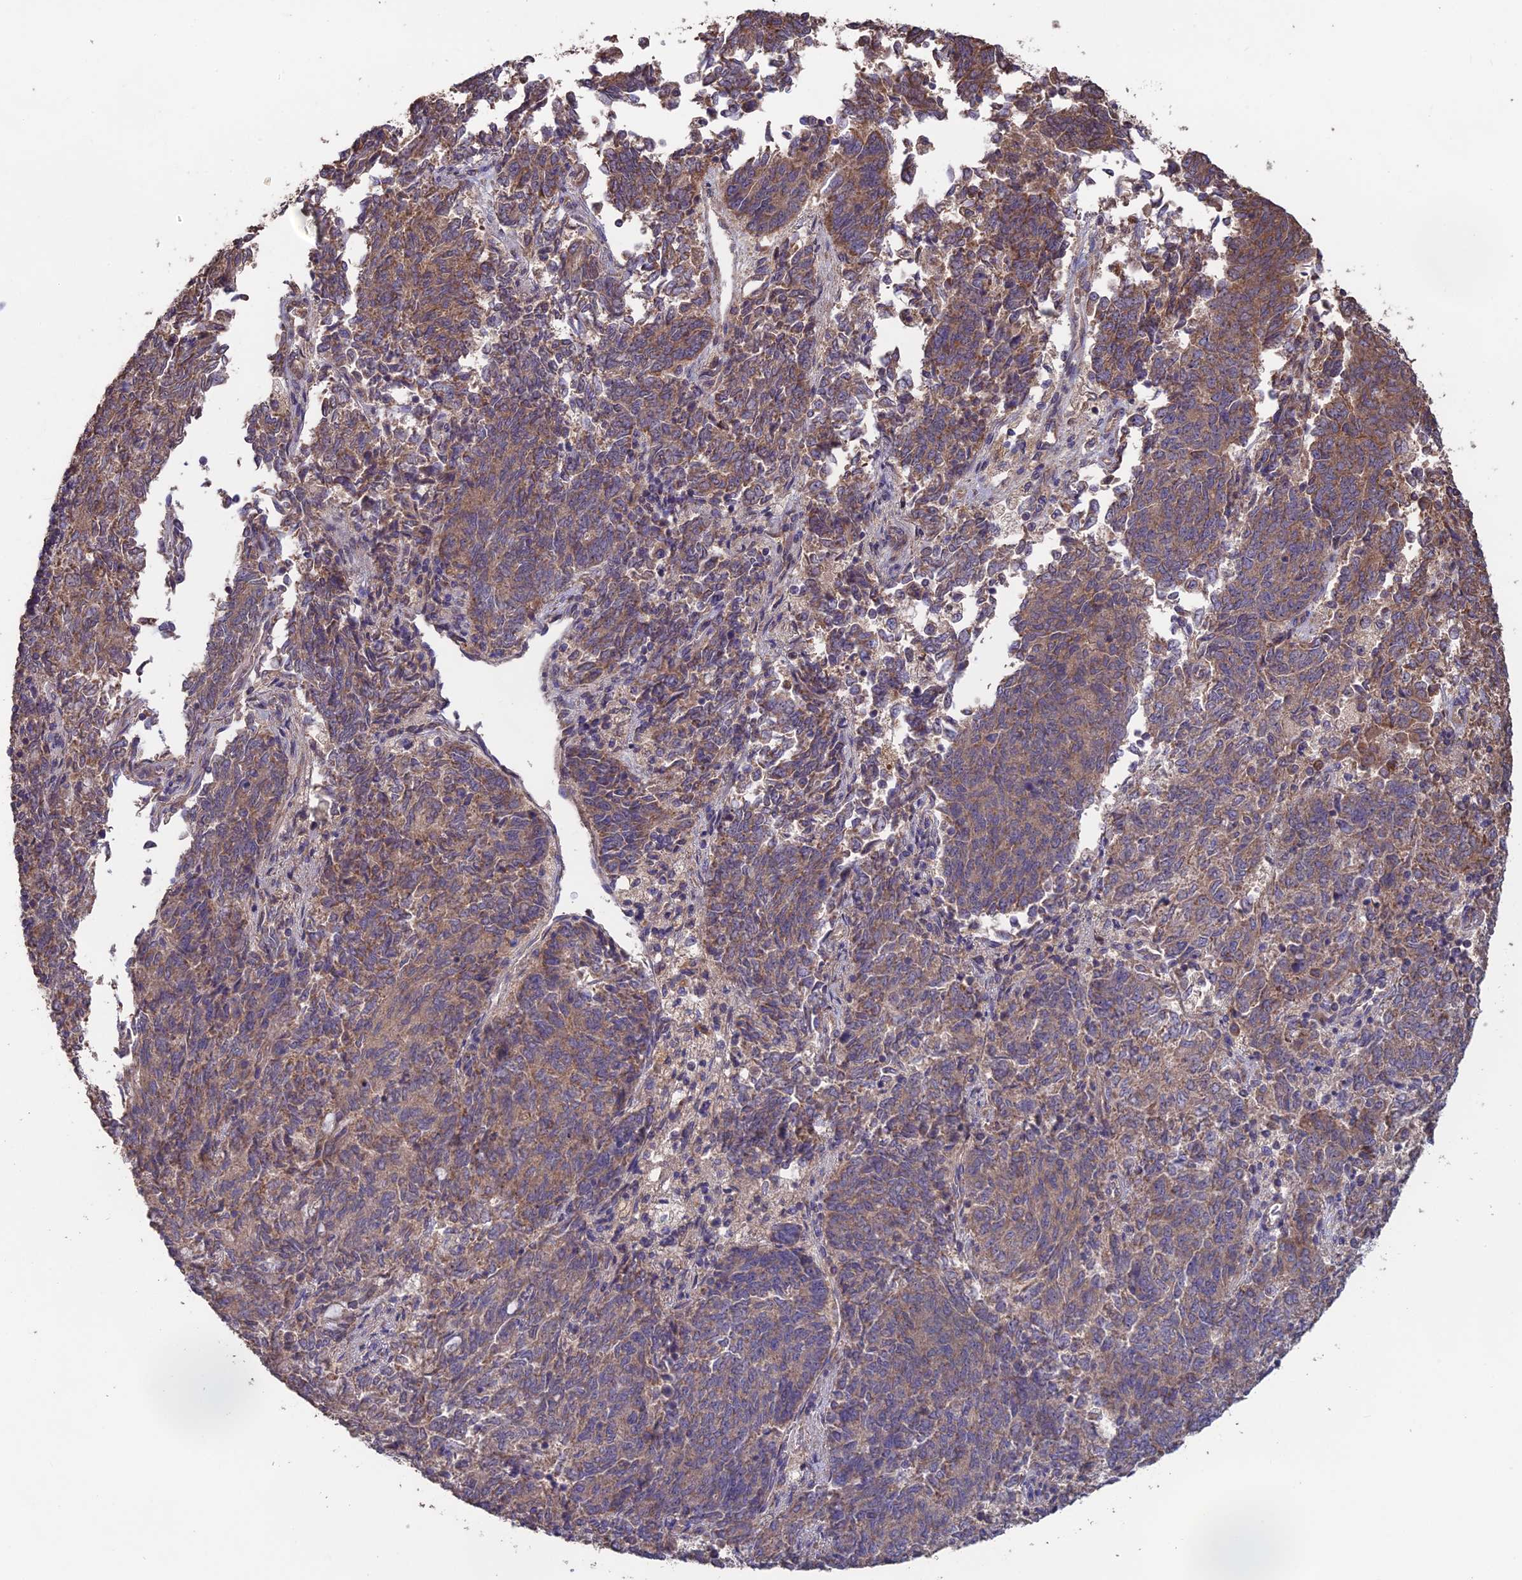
{"staining": {"intensity": "moderate", "quantity": ">75%", "location": "cytoplasmic/membranous"}, "tissue": "endometrial cancer", "cell_type": "Tumor cells", "image_type": "cancer", "snomed": [{"axis": "morphology", "description": "Adenocarcinoma, NOS"}, {"axis": "topography", "description": "Endometrium"}], "caption": "Adenocarcinoma (endometrial) was stained to show a protein in brown. There is medium levels of moderate cytoplasmic/membranous staining in about >75% of tumor cells.", "gene": "SHISA5", "patient": {"sex": "female", "age": 80}}